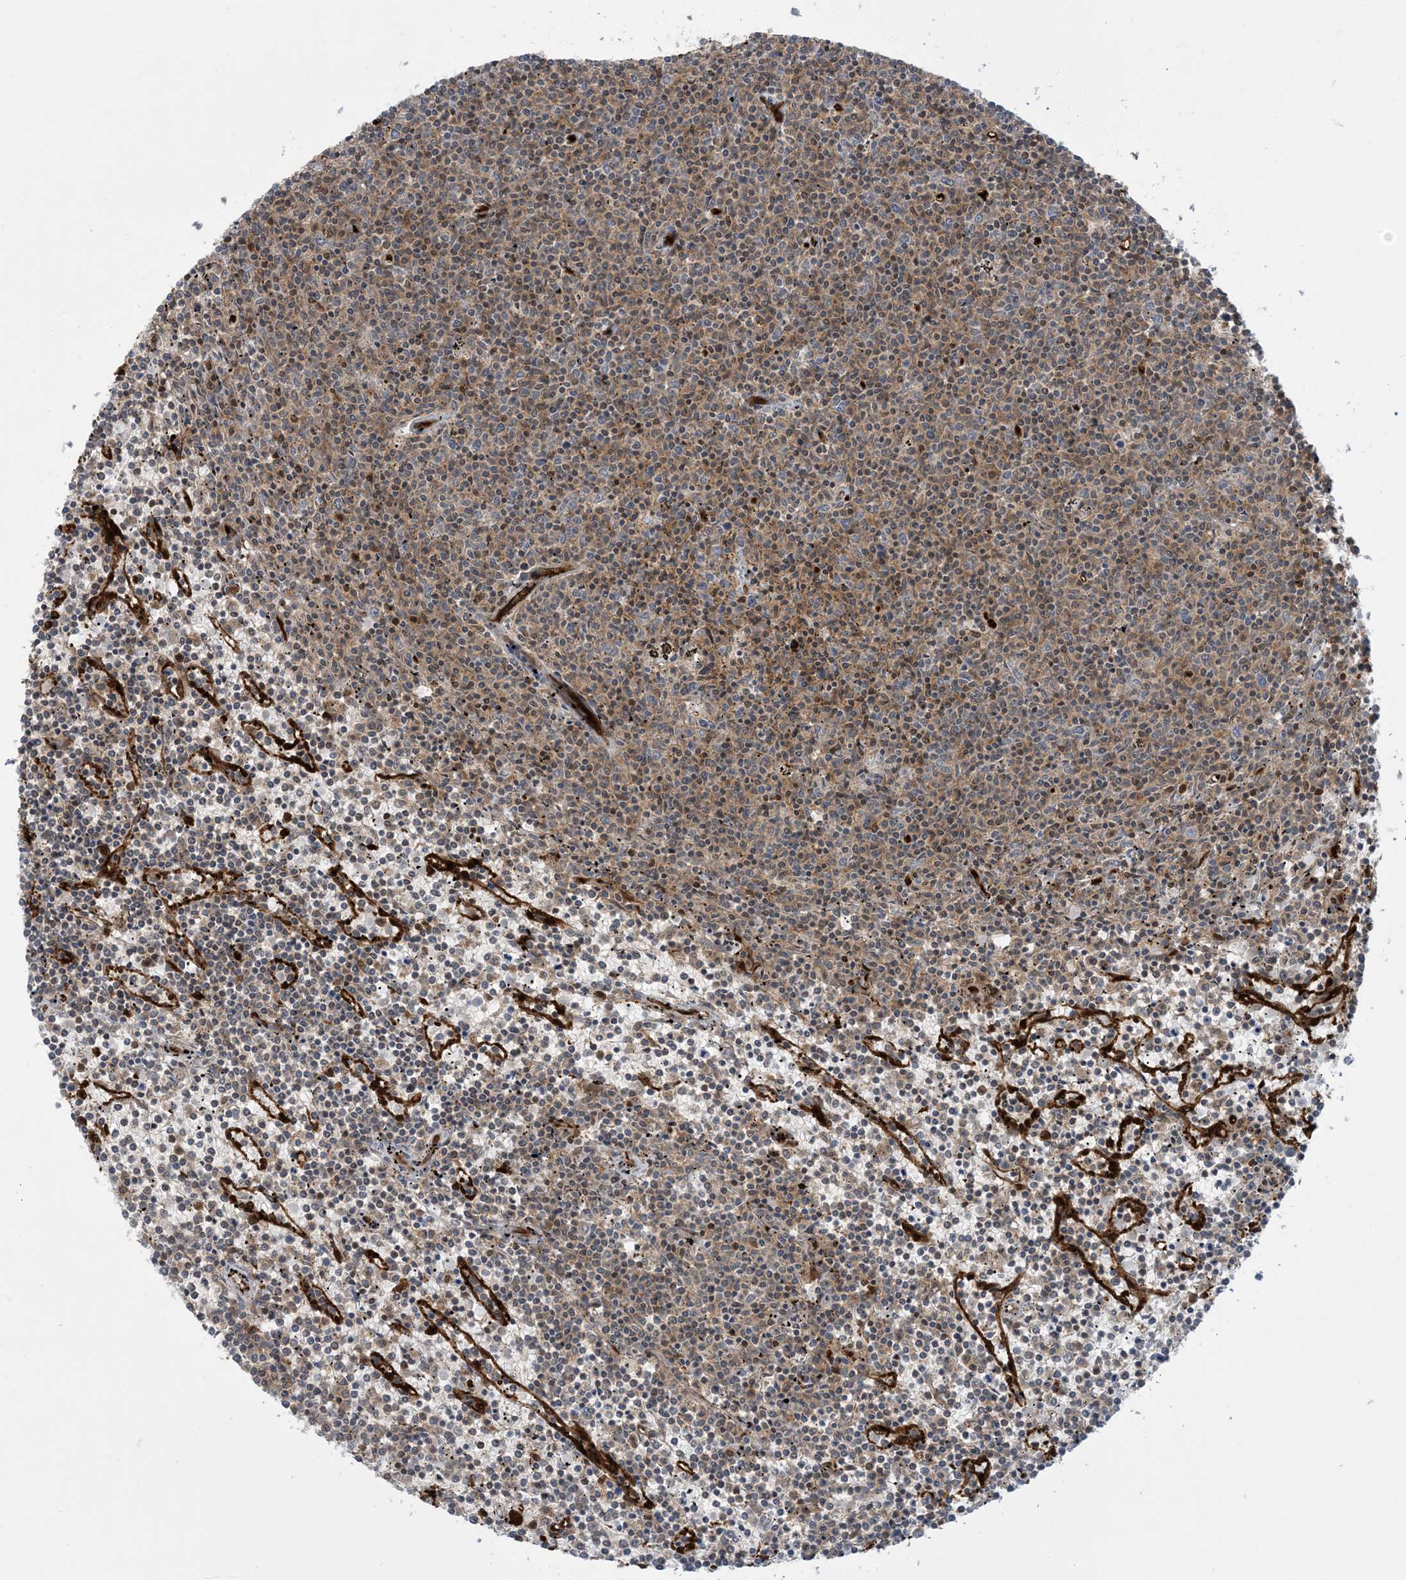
{"staining": {"intensity": "moderate", "quantity": "<25%", "location": "cytoplasmic/membranous"}, "tissue": "lymphoma", "cell_type": "Tumor cells", "image_type": "cancer", "snomed": [{"axis": "morphology", "description": "Malignant lymphoma, non-Hodgkin's type, Low grade"}, {"axis": "topography", "description": "Spleen"}], "caption": "The image demonstrates staining of lymphoma, revealing moderate cytoplasmic/membranous protein positivity (brown color) within tumor cells.", "gene": "PPM1F", "patient": {"sex": "female", "age": 50}}